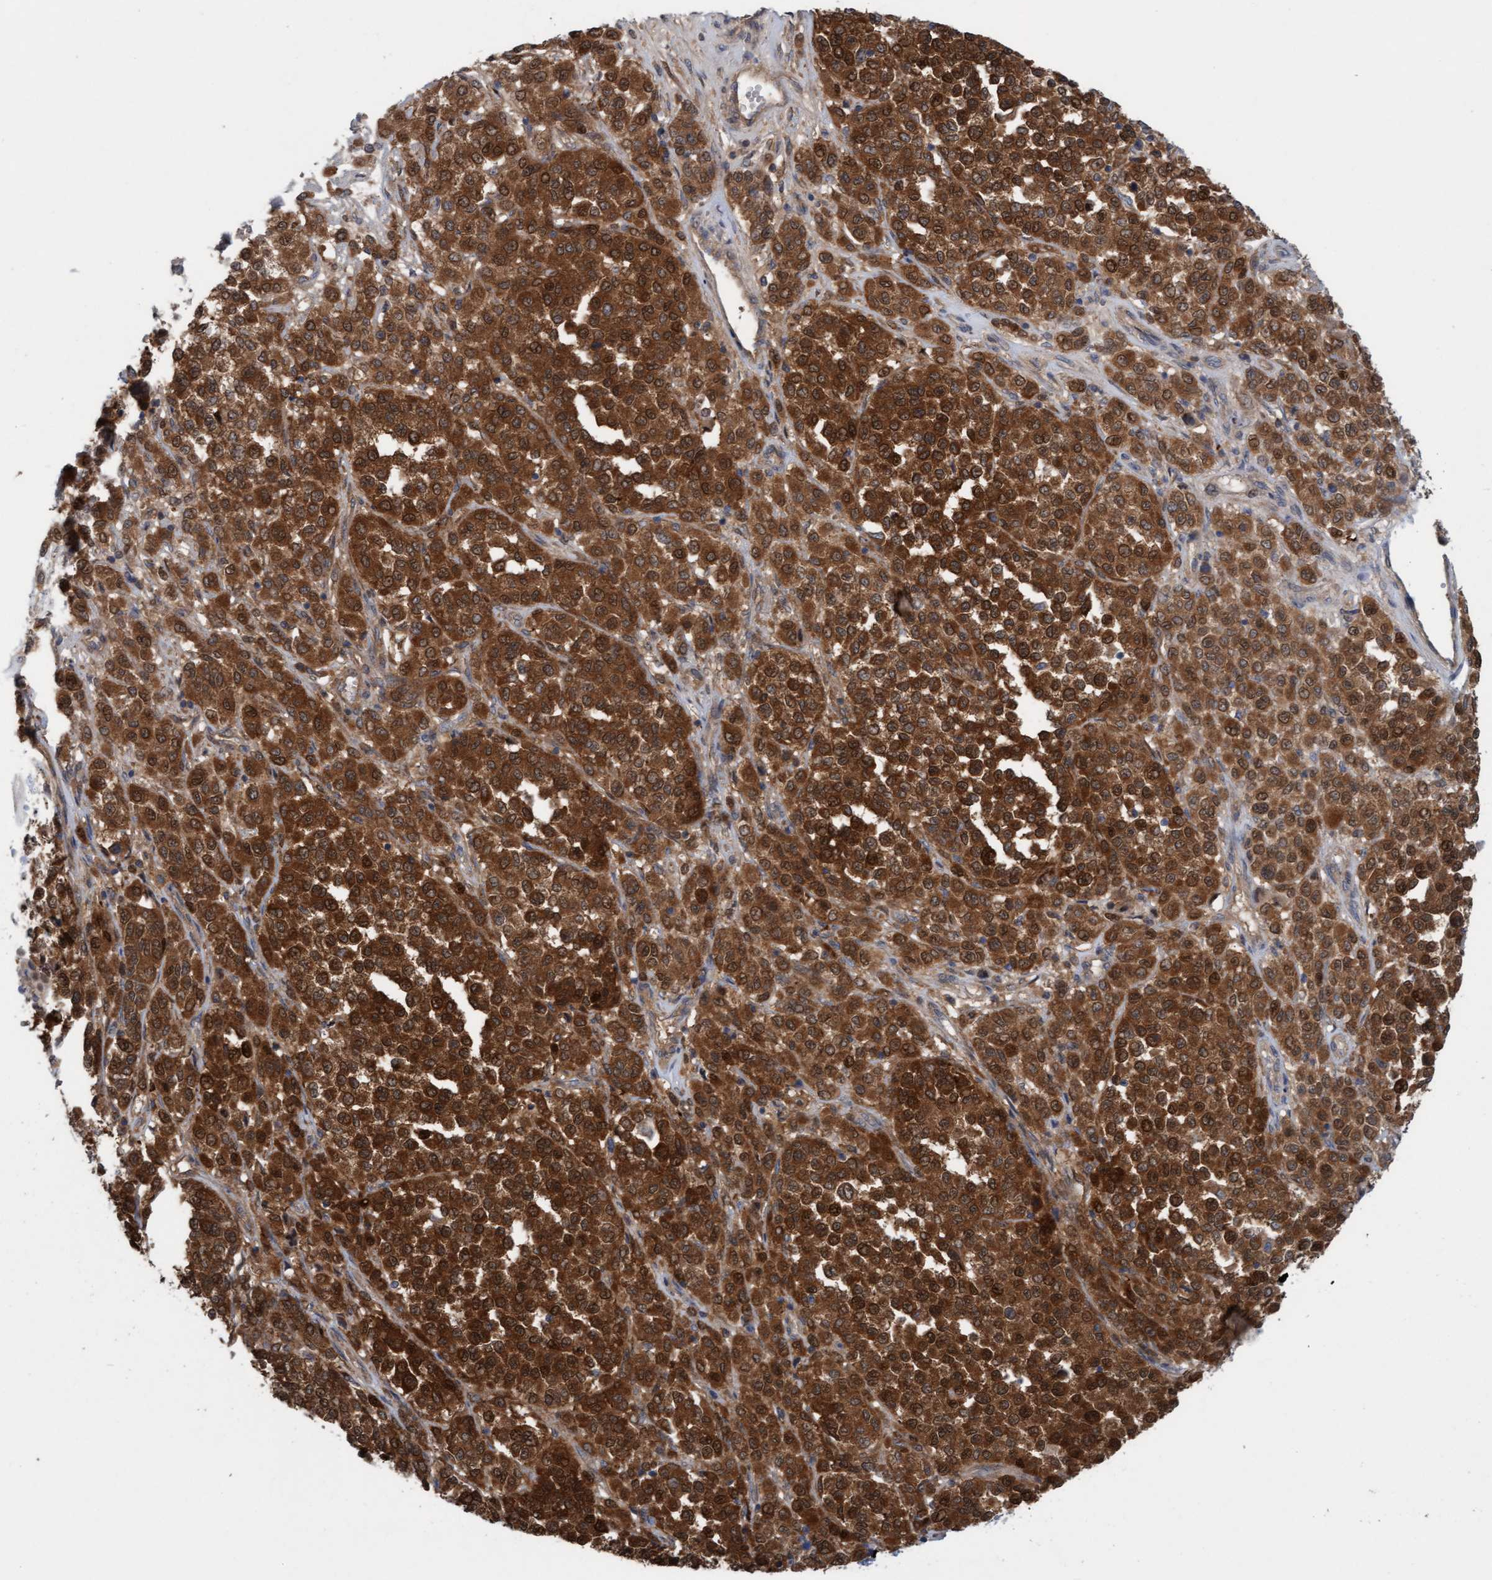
{"staining": {"intensity": "moderate", "quantity": ">75%", "location": "cytoplasmic/membranous"}, "tissue": "melanoma", "cell_type": "Tumor cells", "image_type": "cancer", "snomed": [{"axis": "morphology", "description": "Malignant melanoma, Metastatic site"}, {"axis": "topography", "description": "Pancreas"}], "caption": "A brown stain highlights moderate cytoplasmic/membranous expression of a protein in malignant melanoma (metastatic site) tumor cells. The staining was performed using DAB (3,3'-diaminobenzidine), with brown indicating positive protein expression. Nuclei are stained blue with hematoxylin.", "gene": "KLHL25", "patient": {"sex": "female", "age": 30}}